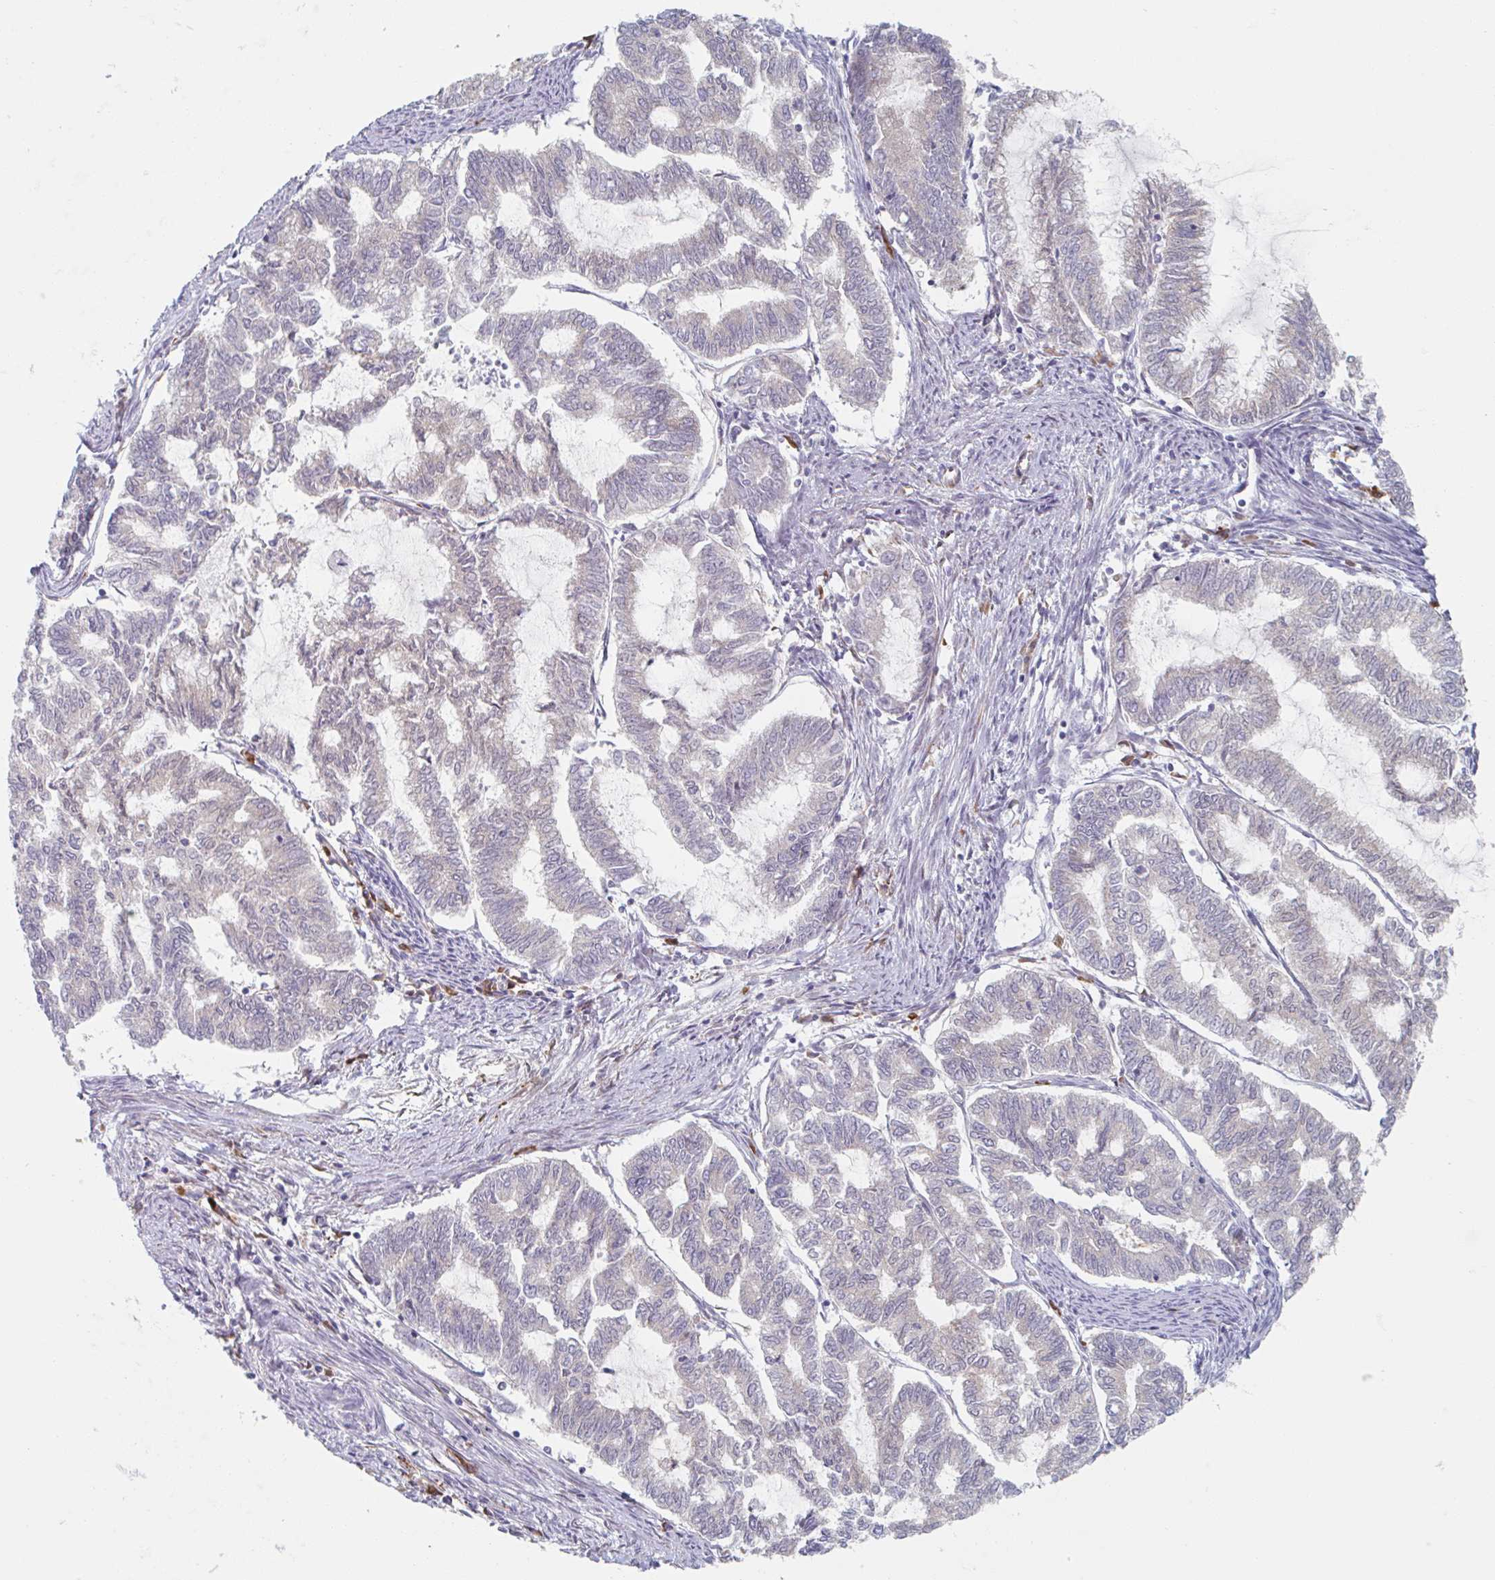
{"staining": {"intensity": "negative", "quantity": "none", "location": "none"}, "tissue": "endometrial cancer", "cell_type": "Tumor cells", "image_type": "cancer", "snomed": [{"axis": "morphology", "description": "Adenocarcinoma, NOS"}, {"axis": "topography", "description": "Endometrium"}], "caption": "This is an IHC histopathology image of human adenocarcinoma (endometrial). There is no staining in tumor cells.", "gene": "TRAPPC10", "patient": {"sex": "female", "age": 79}}